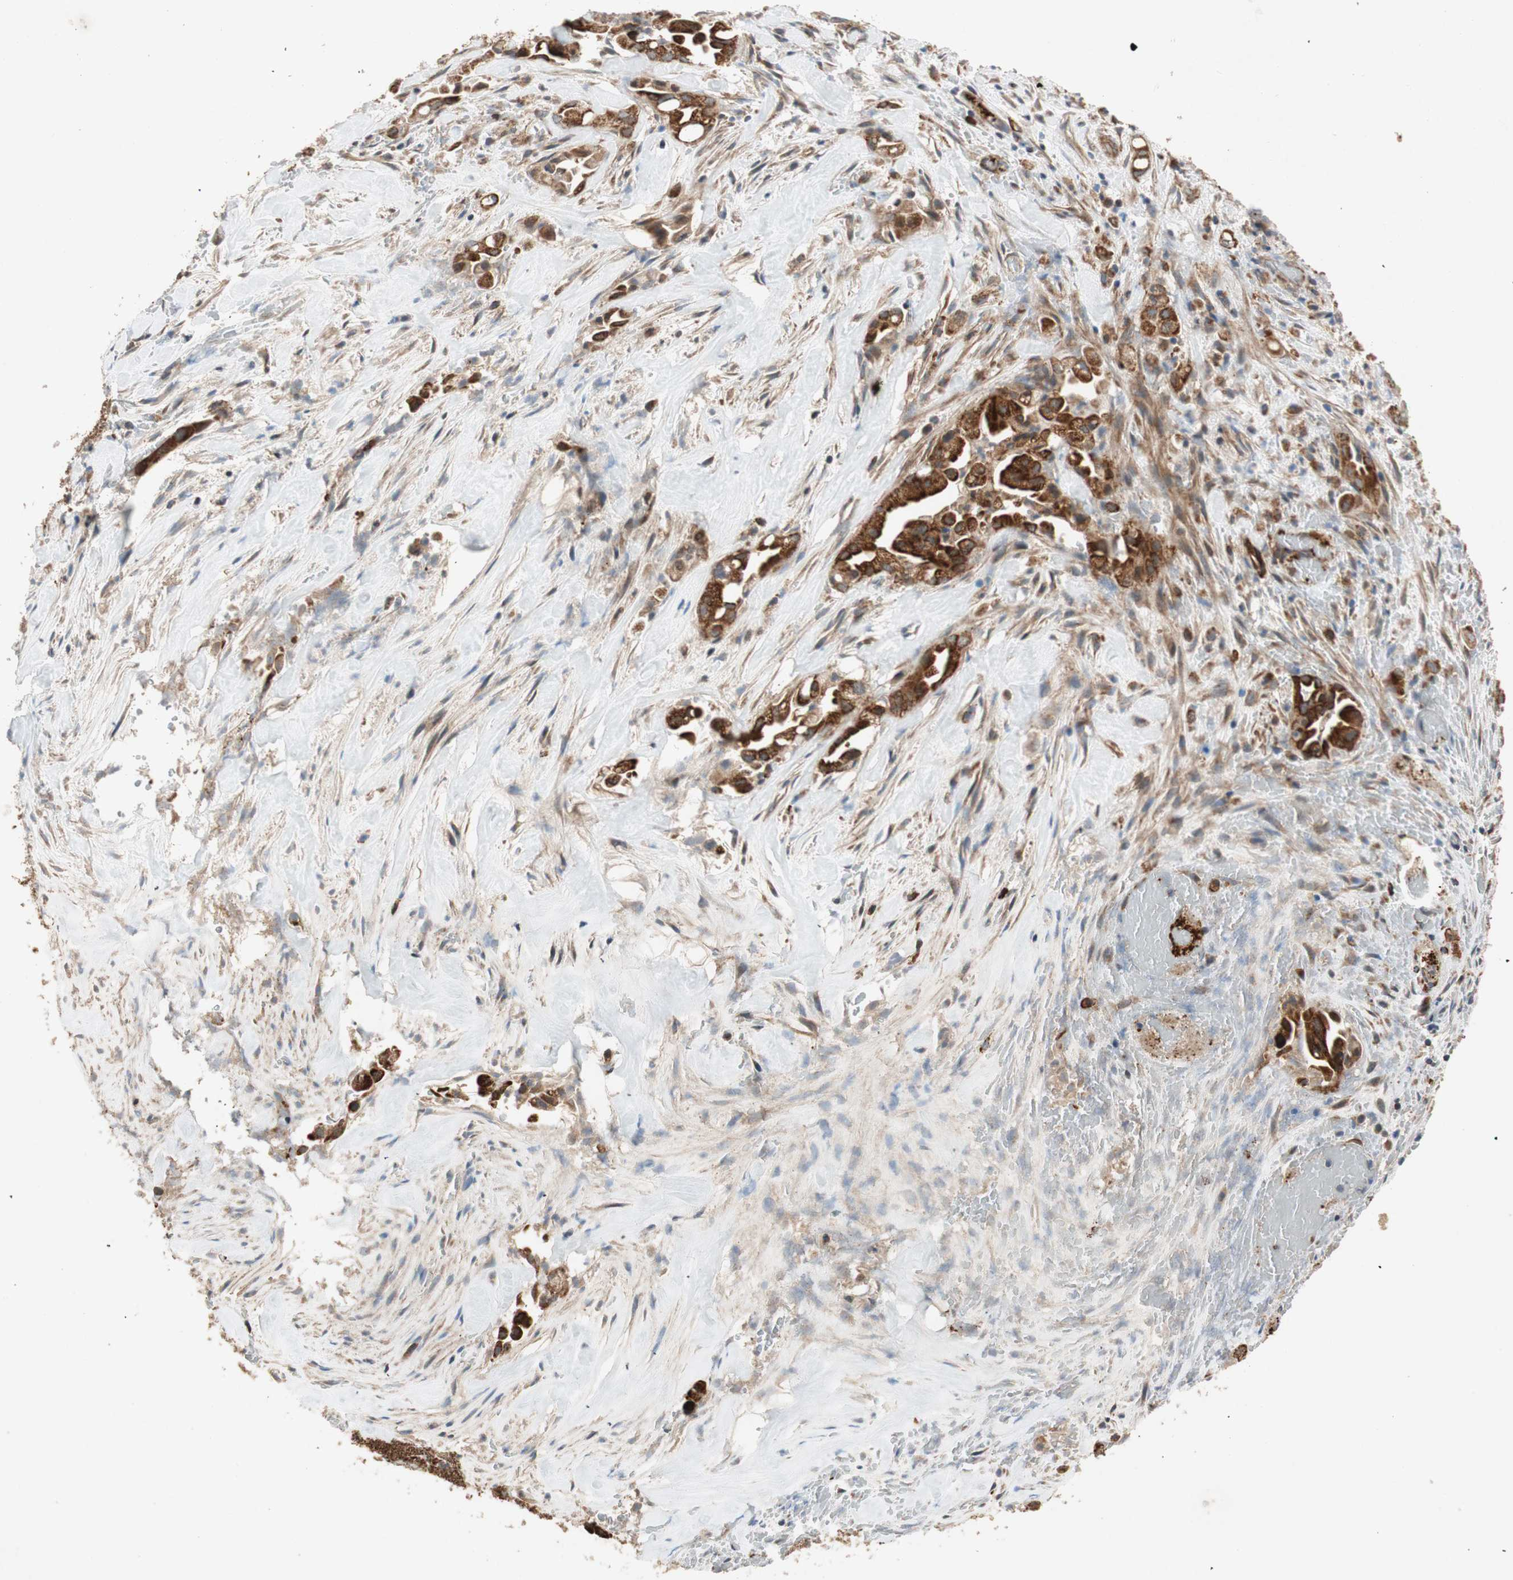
{"staining": {"intensity": "strong", "quantity": ">75%", "location": "cytoplasmic/membranous"}, "tissue": "liver cancer", "cell_type": "Tumor cells", "image_type": "cancer", "snomed": [{"axis": "morphology", "description": "Cholangiocarcinoma"}, {"axis": "topography", "description": "Liver"}], "caption": "Protein expression analysis of human liver cholangiocarcinoma reveals strong cytoplasmic/membranous positivity in approximately >75% of tumor cells.", "gene": "AKAP1", "patient": {"sex": "female", "age": 68}}